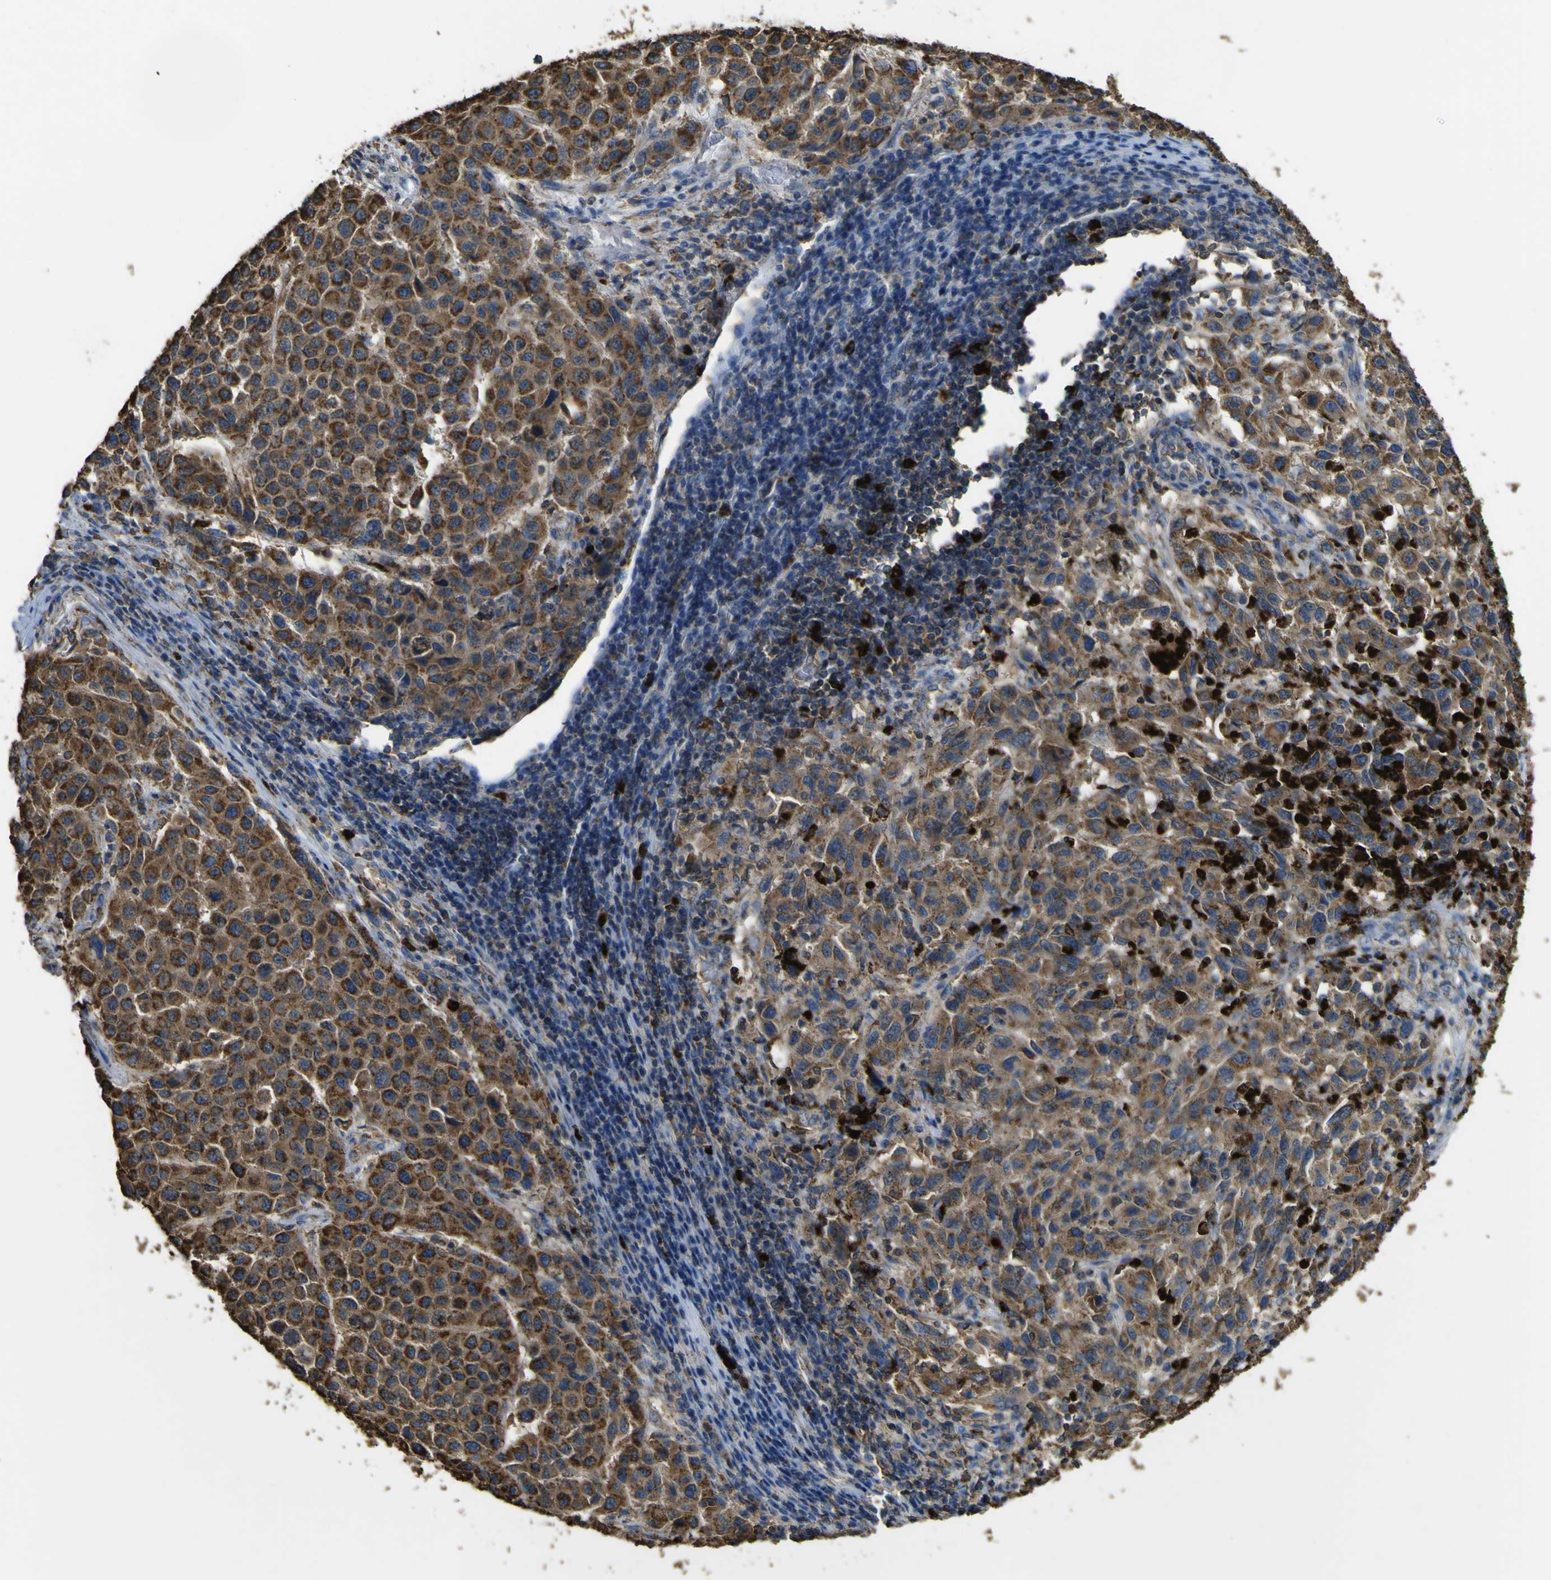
{"staining": {"intensity": "strong", "quantity": ">75%", "location": "cytoplasmic/membranous"}, "tissue": "melanoma", "cell_type": "Tumor cells", "image_type": "cancer", "snomed": [{"axis": "morphology", "description": "Malignant melanoma, Metastatic site"}, {"axis": "topography", "description": "Lymph node"}], "caption": "Immunohistochemistry (DAB) staining of malignant melanoma (metastatic site) displays strong cytoplasmic/membranous protein staining in approximately >75% of tumor cells.", "gene": "ACSL3", "patient": {"sex": "male", "age": 61}}